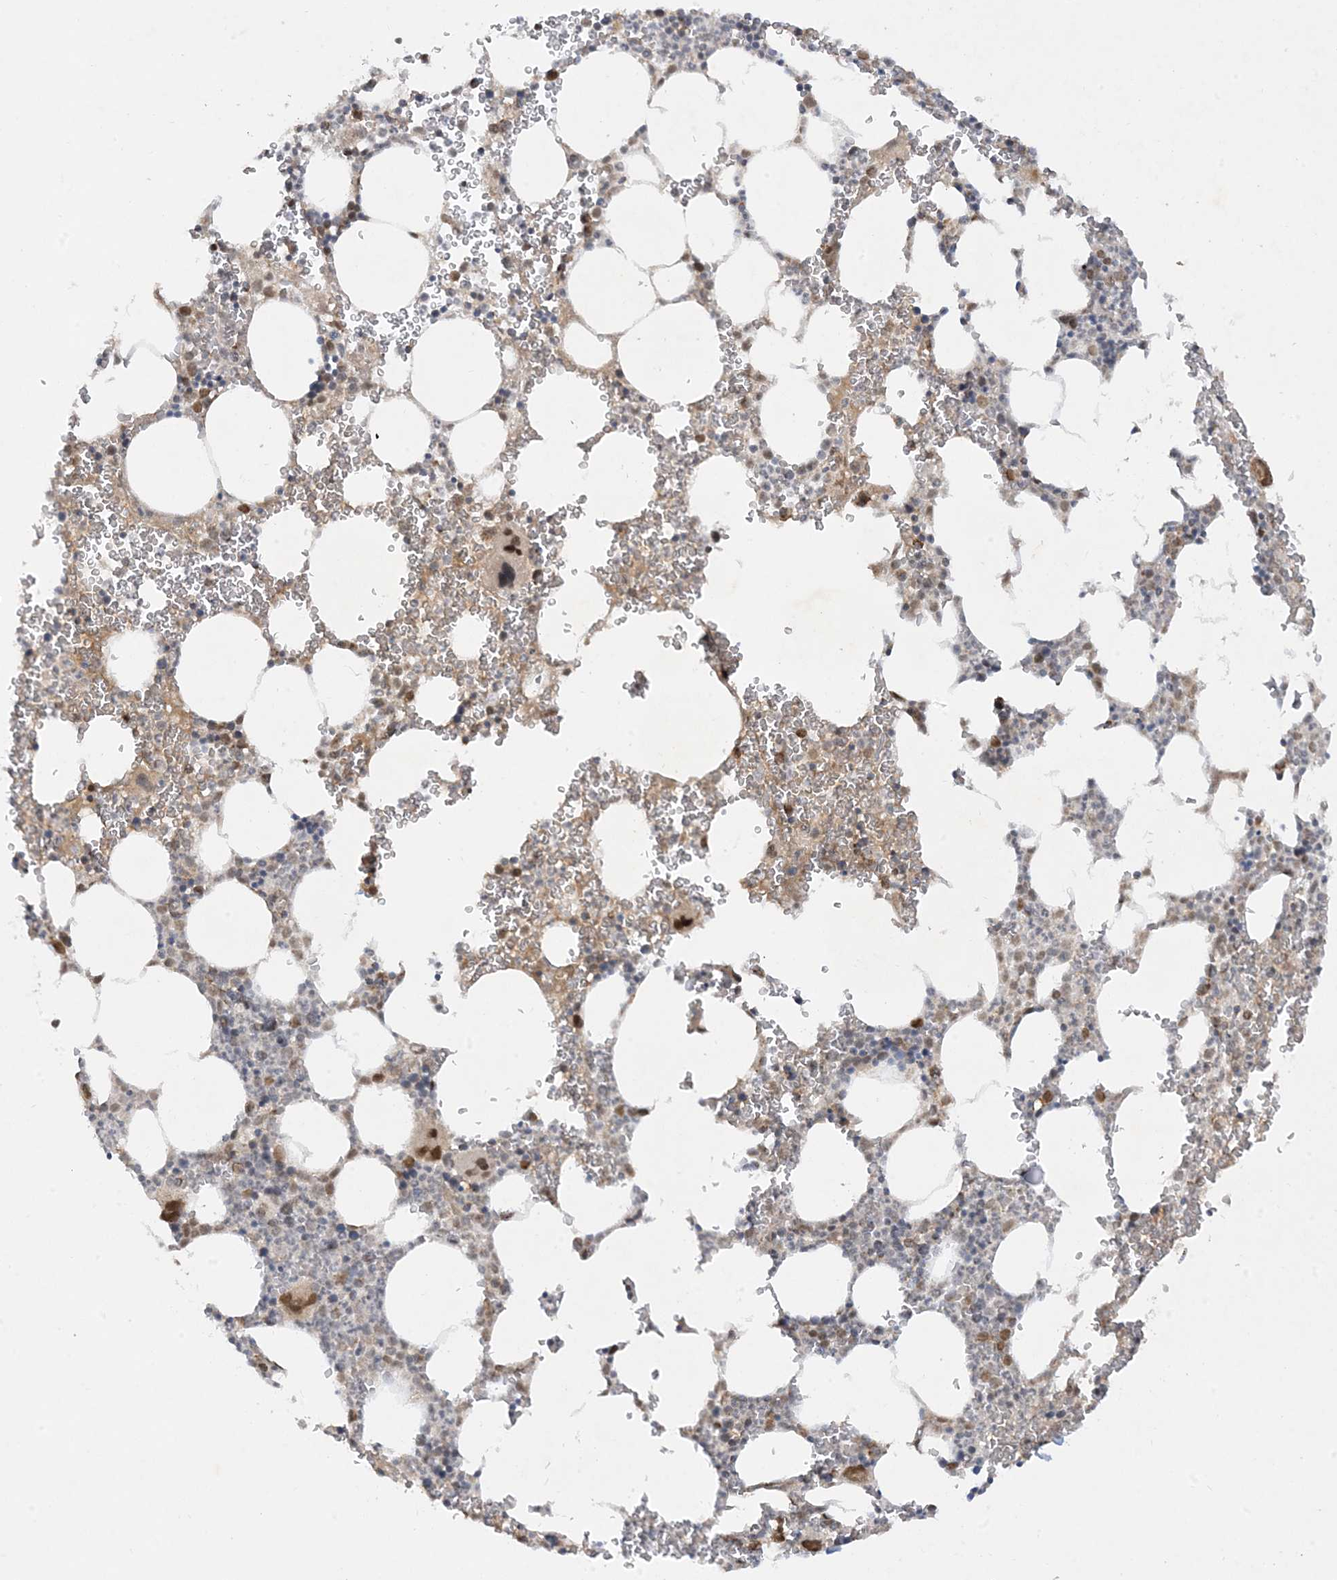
{"staining": {"intensity": "strong", "quantity": "25%-75%", "location": "cytoplasmic/membranous,nuclear"}, "tissue": "bone marrow", "cell_type": "Hematopoietic cells", "image_type": "normal", "snomed": [{"axis": "morphology", "description": "Normal tissue, NOS"}, {"axis": "topography", "description": "Bone marrow"}], "caption": "Immunohistochemical staining of unremarkable human bone marrow shows strong cytoplasmic/membranous,nuclear protein expression in approximately 25%-75% of hematopoietic cells.", "gene": "NDUFAF3", "patient": {"sex": "female", "age": 78}}